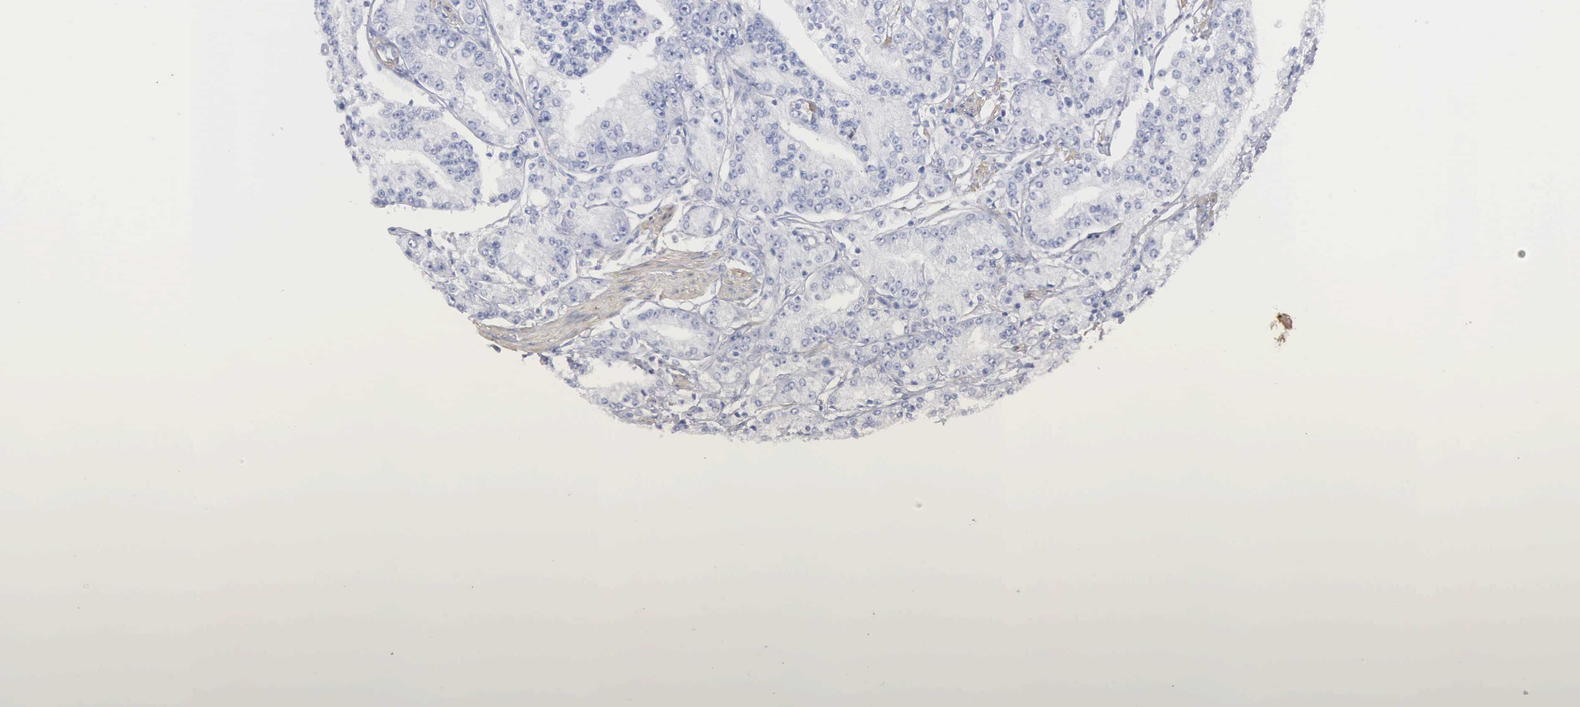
{"staining": {"intensity": "negative", "quantity": "none", "location": "none"}, "tissue": "prostate cancer", "cell_type": "Tumor cells", "image_type": "cancer", "snomed": [{"axis": "morphology", "description": "Adenocarcinoma, Medium grade"}, {"axis": "topography", "description": "Prostate"}], "caption": "IHC of prostate cancer exhibits no positivity in tumor cells.", "gene": "ELFN2", "patient": {"sex": "male", "age": 72}}